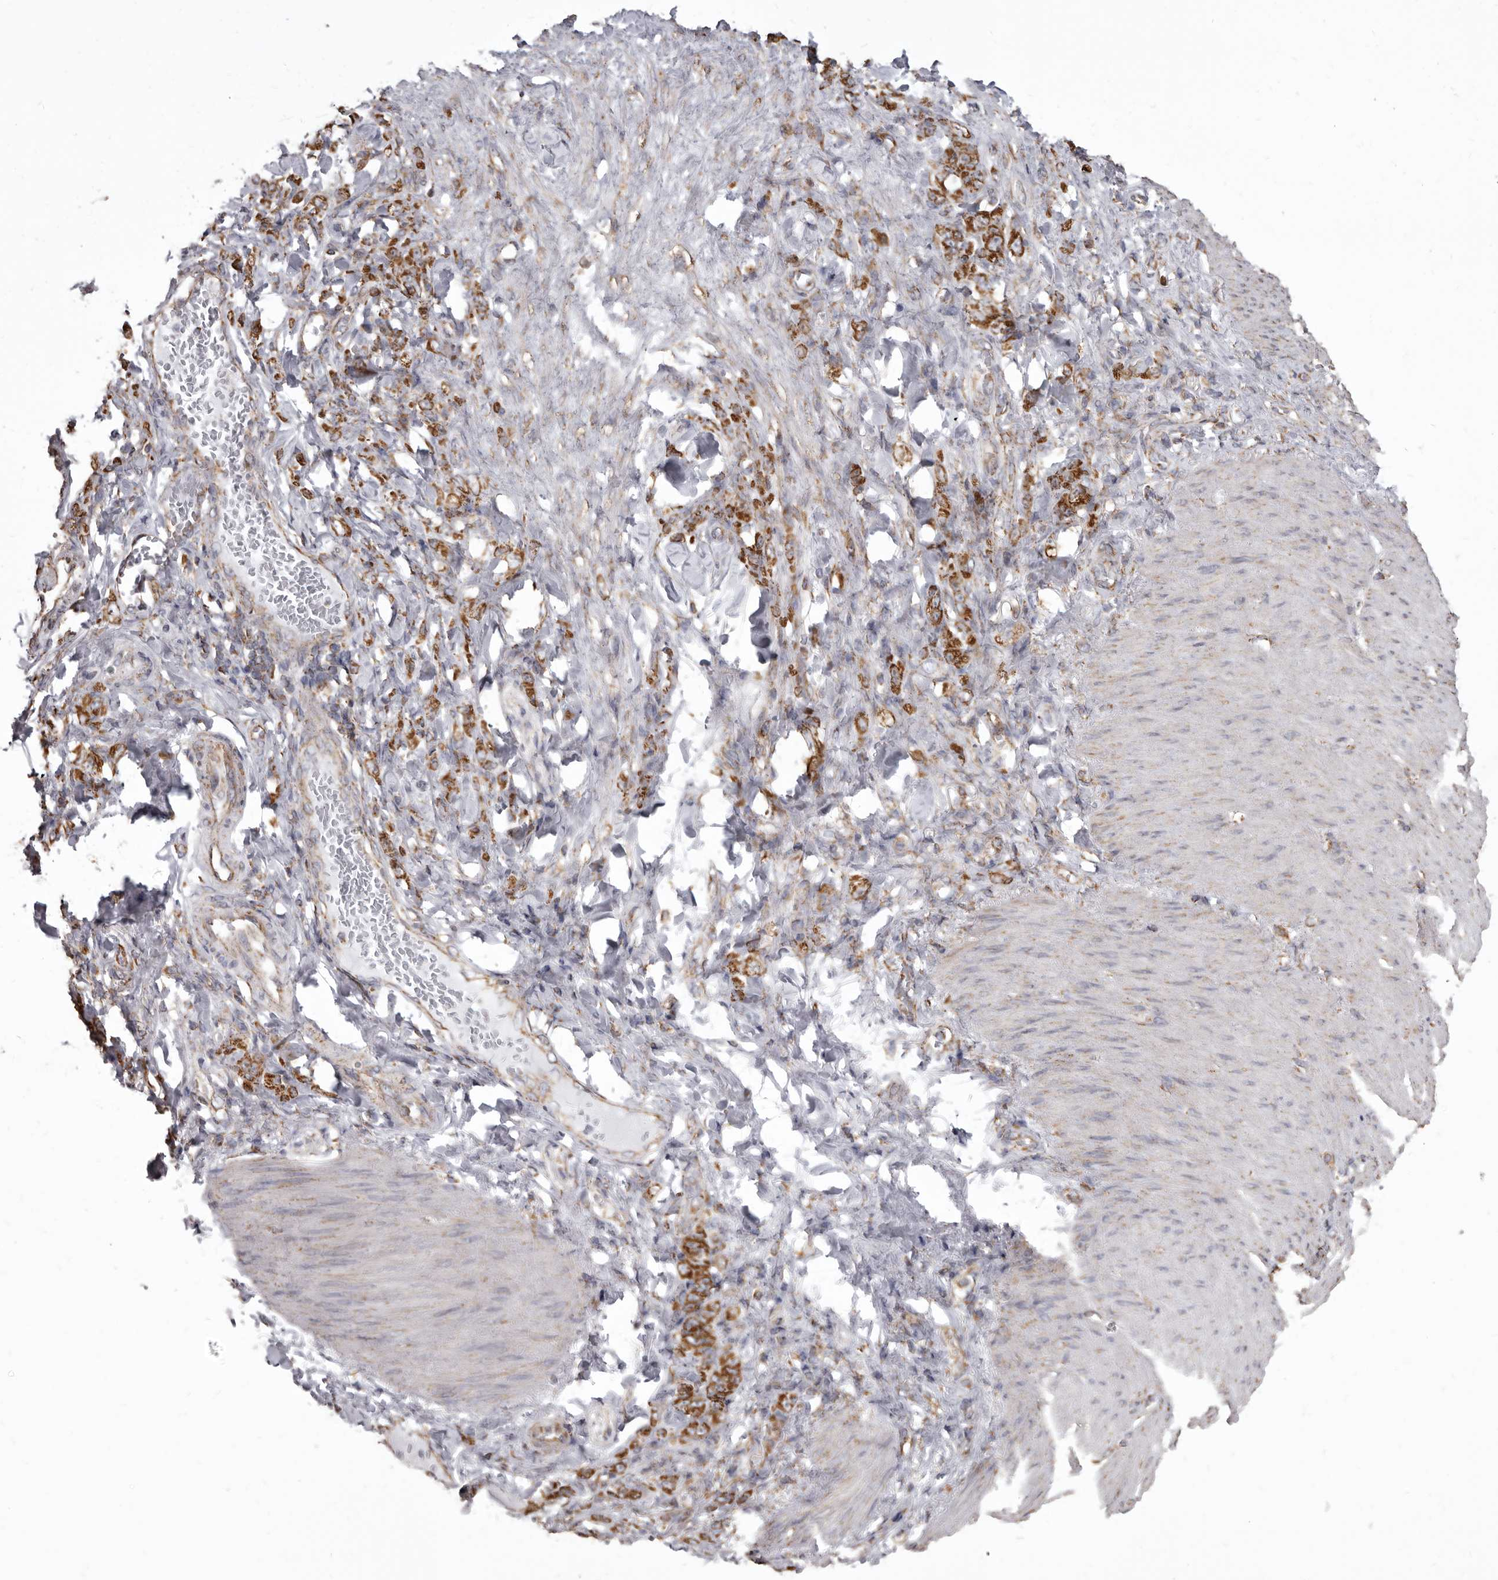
{"staining": {"intensity": "moderate", "quantity": ">75%", "location": "cytoplasmic/membranous"}, "tissue": "stomach cancer", "cell_type": "Tumor cells", "image_type": "cancer", "snomed": [{"axis": "morphology", "description": "Normal tissue, NOS"}, {"axis": "morphology", "description": "Adenocarcinoma, NOS"}, {"axis": "topography", "description": "Stomach"}], "caption": "Tumor cells show medium levels of moderate cytoplasmic/membranous positivity in about >75% of cells in human stomach cancer.", "gene": "CDK5RAP3", "patient": {"sex": "male", "age": 82}}